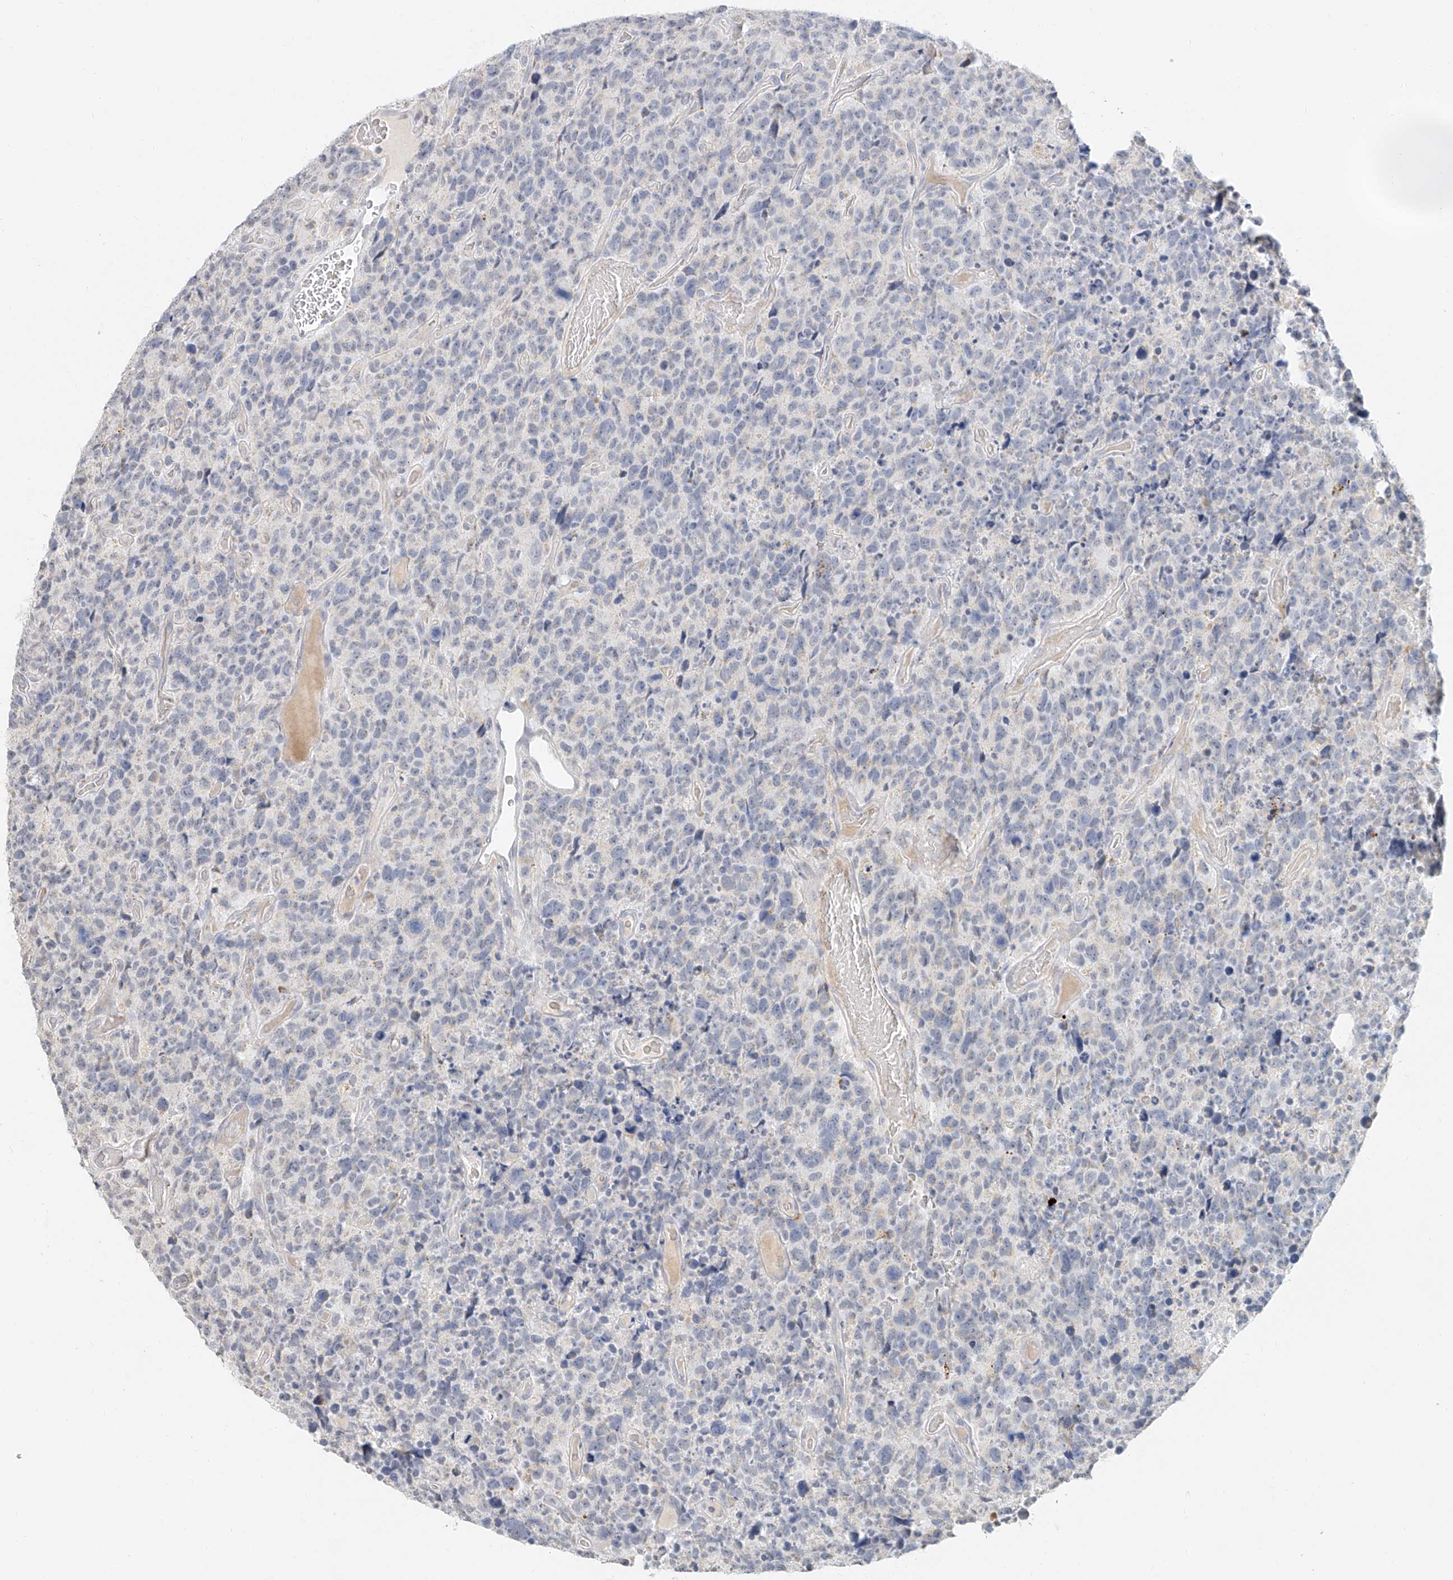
{"staining": {"intensity": "negative", "quantity": "none", "location": "none"}, "tissue": "glioma", "cell_type": "Tumor cells", "image_type": "cancer", "snomed": [{"axis": "morphology", "description": "Glioma, malignant, High grade"}, {"axis": "topography", "description": "Brain"}], "caption": "Immunohistochemical staining of human glioma displays no significant expression in tumor cells.", "gene": "CXorf58", "patient": {"sex": "male", "age": 69}}